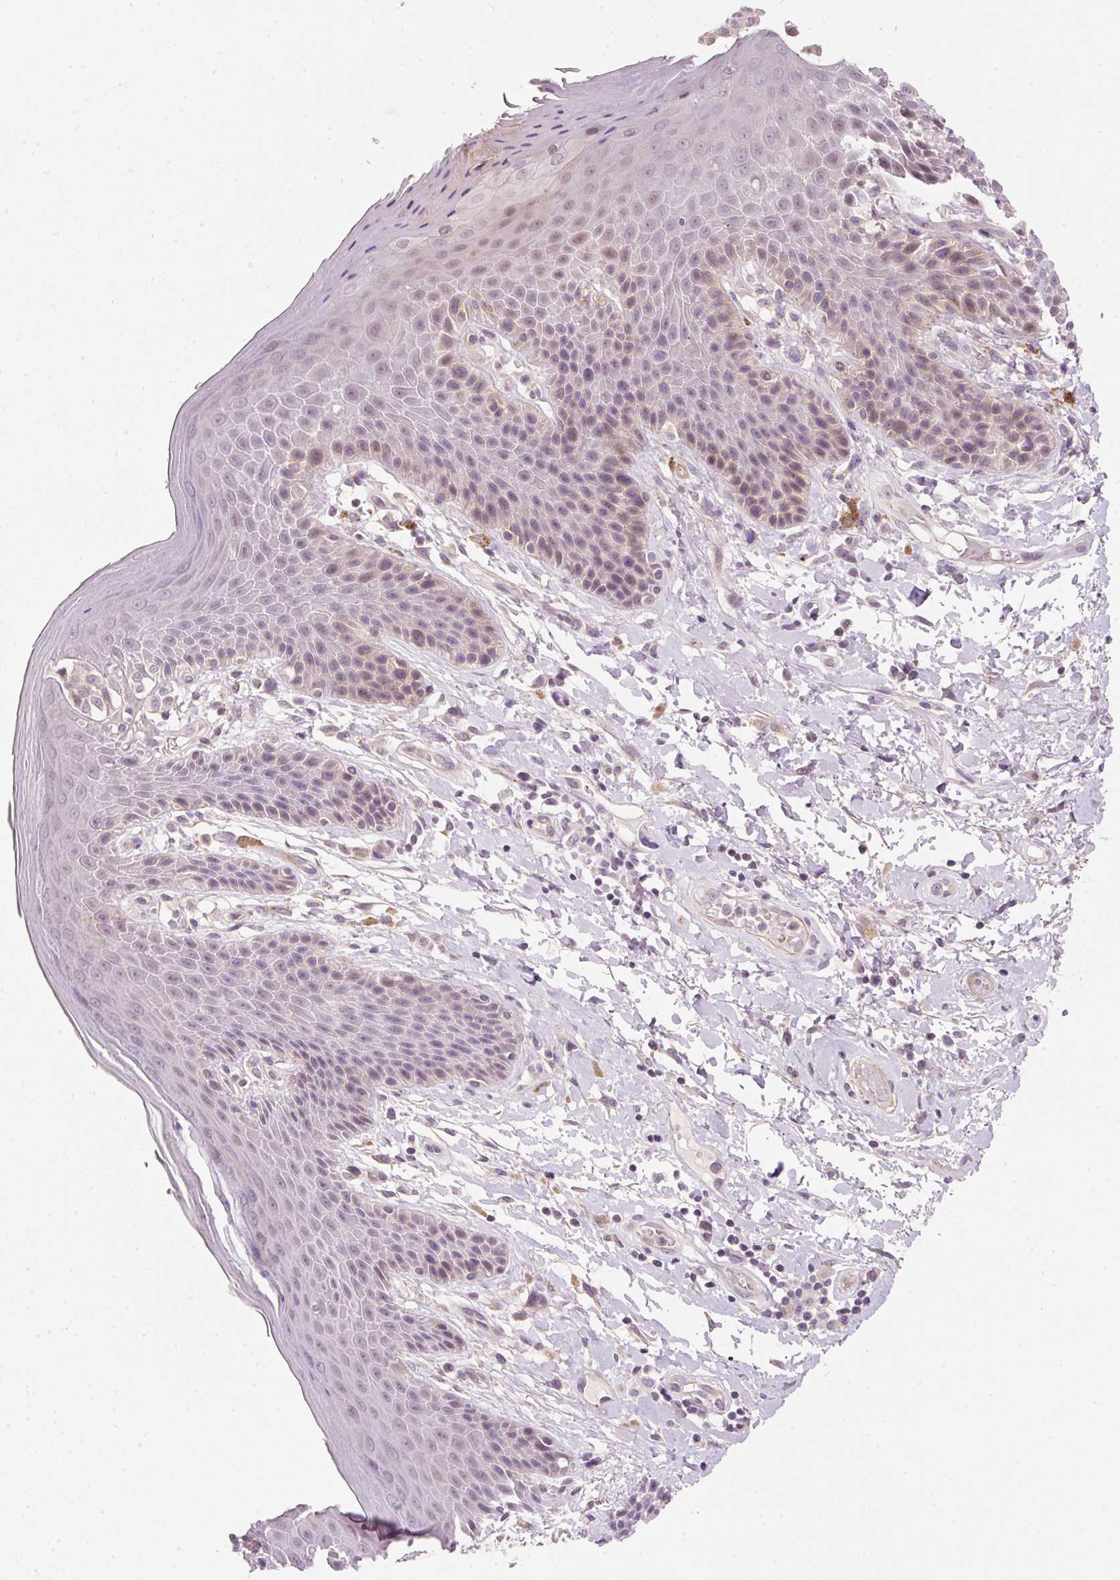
{"staining": {"intensity": "moderate", "quantity": "<25%", "location": "cytoplasmic/membranous"}, "tissue": "skin", "cell_type": "Epidermal cells", "image_type": "normal", "snomed": [{"axis": "morphology", "description": "Normal tissue, NOS"}, {"axis": "topography", "description": "Peripheral nerve tissue"}], "caption": "A photomicrograph of human skin stained for a protein shows moderate cytoplasmic/membranous brown staining in epidermal cells. The staining is performed using DAB brown chromogen to label protein expression. The nuclei are counter-stained blue using hematoxylin.", "gene": "TIRAP", "patient": {"sex": "male", "age": 51}}